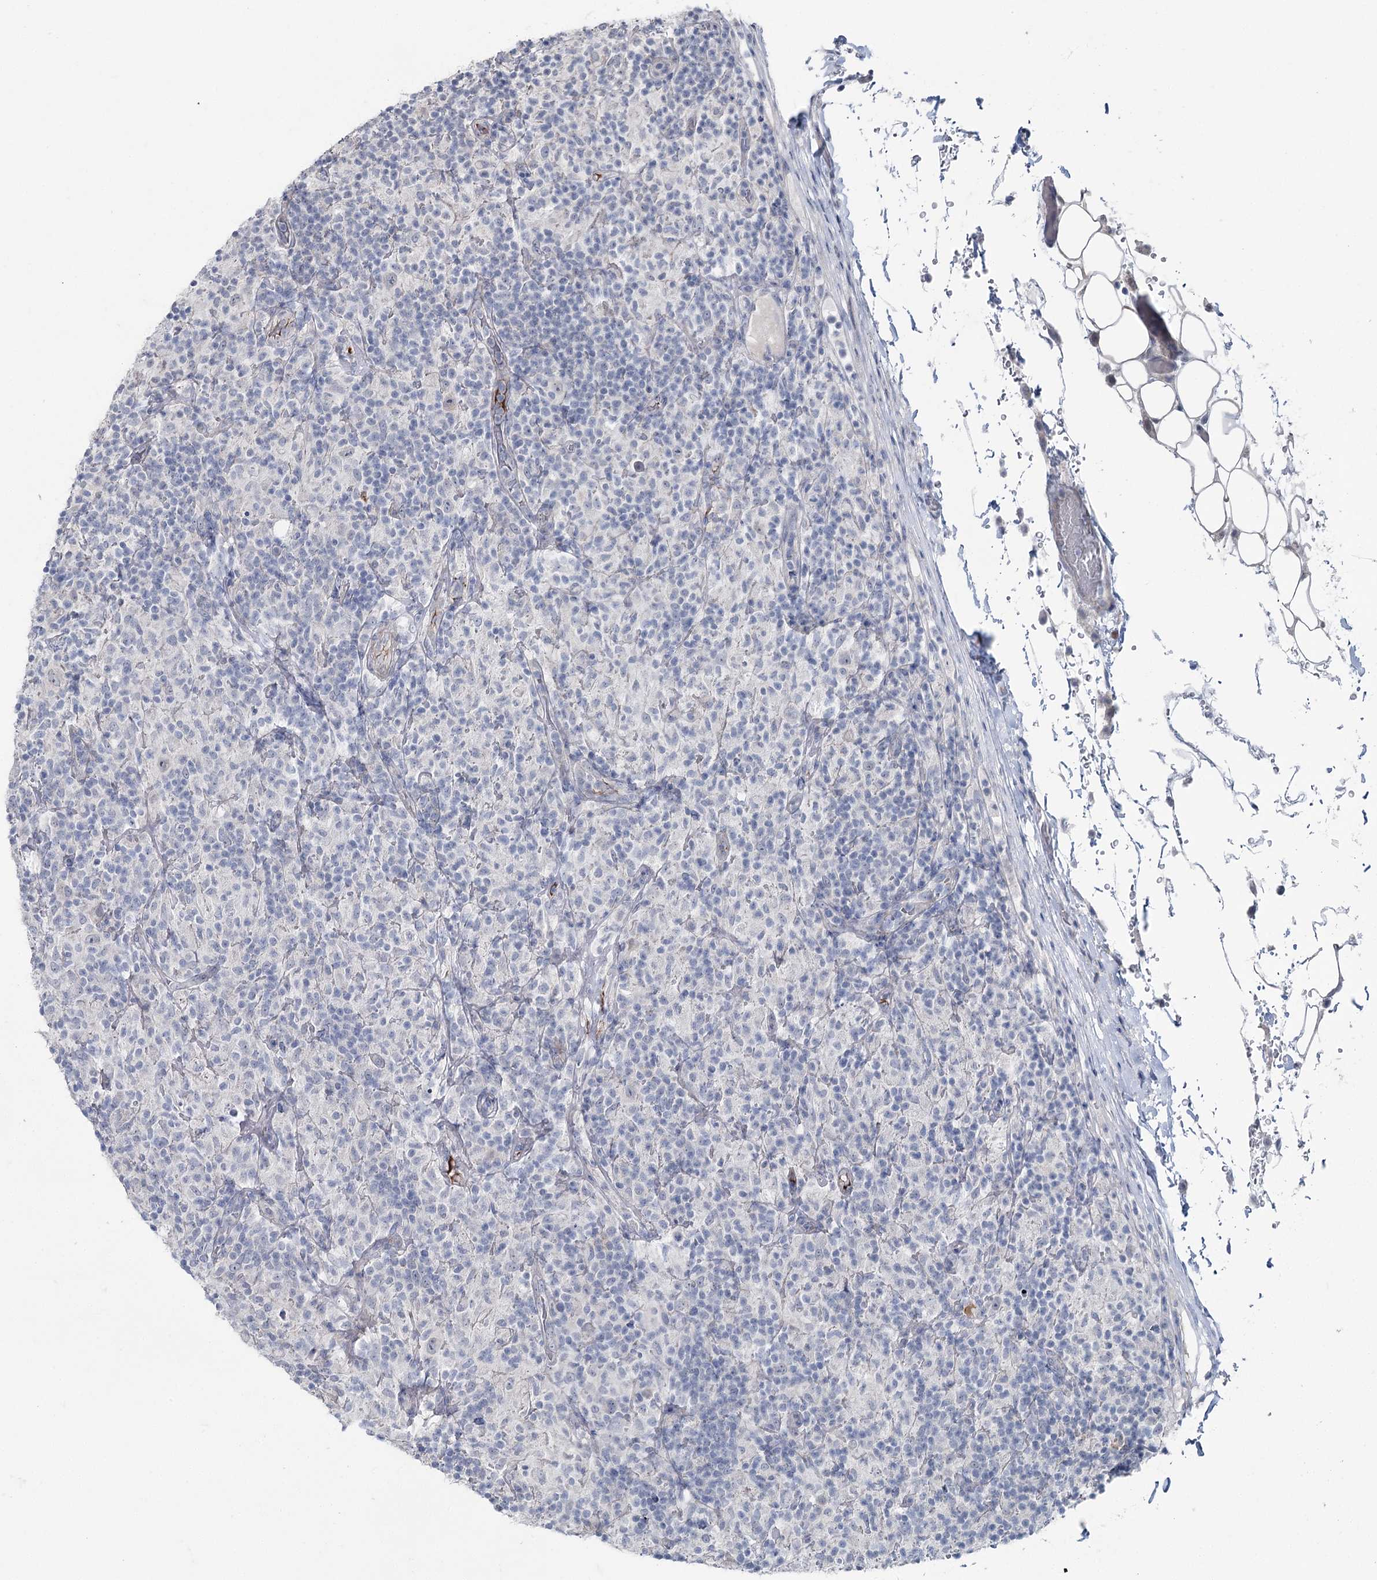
{"staining": {"intensity": "negative", "quantity": "none", "location": "none"}, "tissue": "lymphoma", "cell_type": "Tumor cells", "image_type": "cancer", "snomed": [{"axis": "morphology", "description": "Hodgkin's disease, NOS"}, {"axis": "topography", "description": "Lymph node"}], "caption": "This is an immunohistochemistry image of human lymphoma. There is no positivity in tumor cells.", "gene": "FAM120B", "patient": {"sex": "male", "age": 70}}